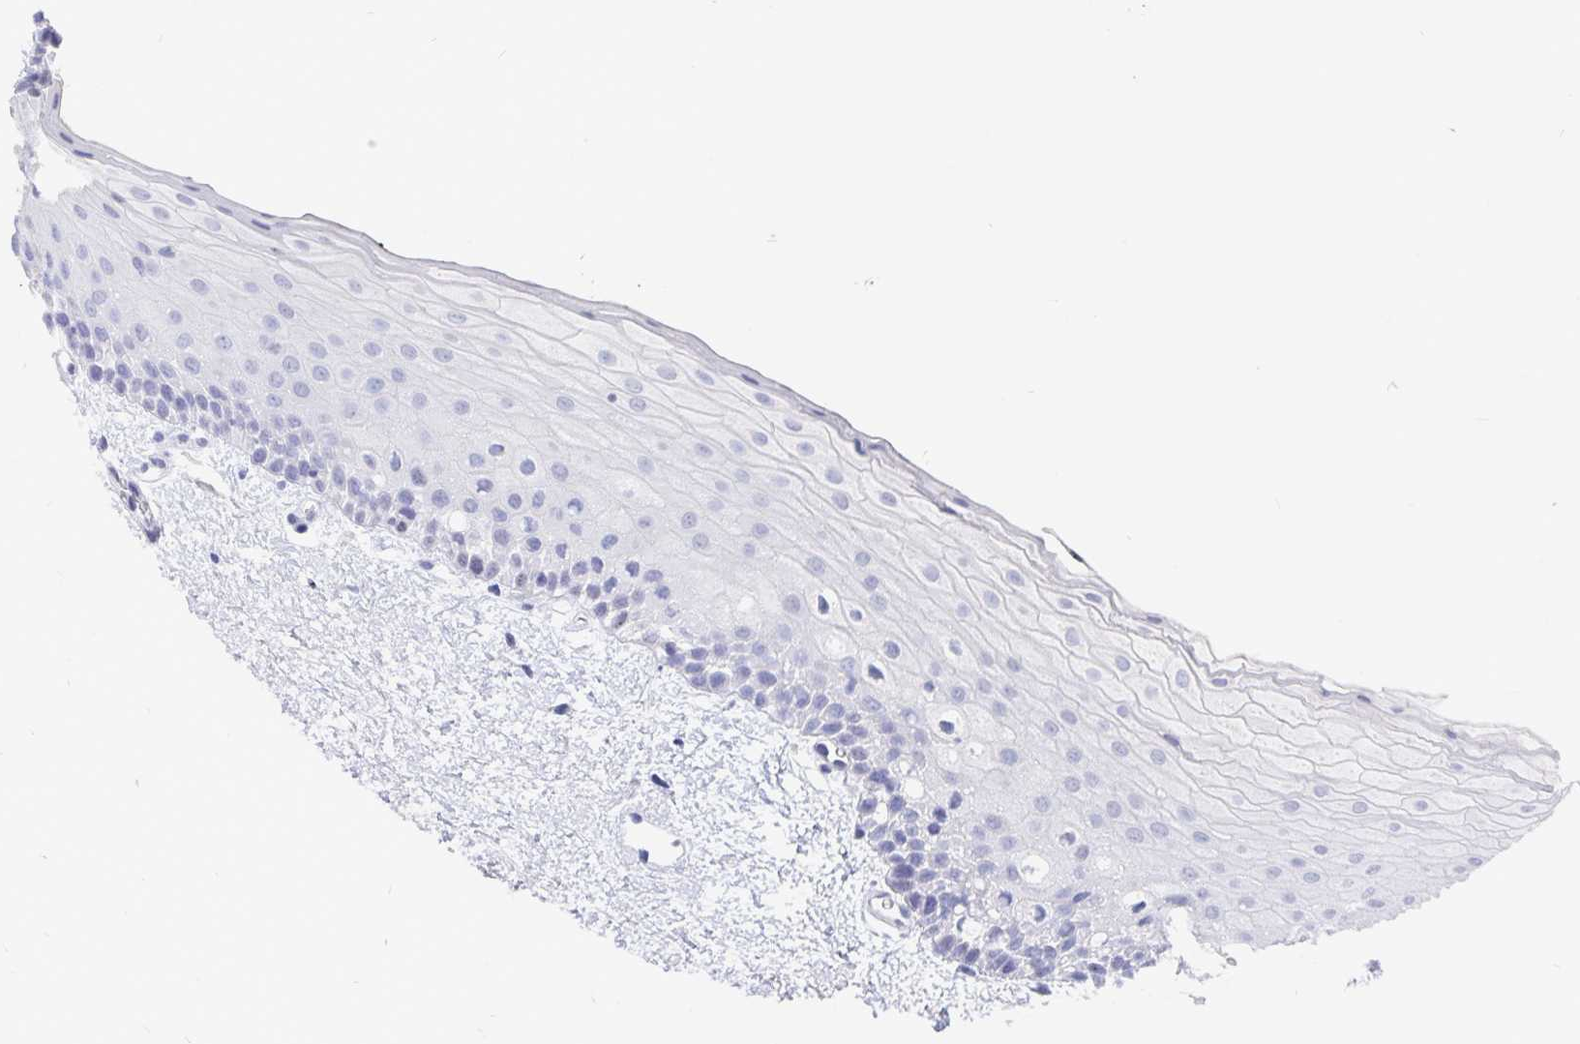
{"staining": {"intensity": "negative", "quantity": "none", "location": "none"}, "tissue": "oral mucosa", "cell_type": "Squamous epithelial cells", "image_type": "normal", "snomed": [{"axis": "morphology", "description": "Normal tissue, NOS"}, {"axis": "topography", "description": "Oral tissue"}], "caption": "High magnification brightfield microscopy of normal oral mucosa stained with DAB (brown) and counterstained with hematoxylin (blue): squamous epithelial cells show no significant staining. (DAB (3,3'-diaminobenzidine) IHC with hematoxylin counter stain).", "gene": "SMOC1", "patient": {"sex": "female", "age": 82}}